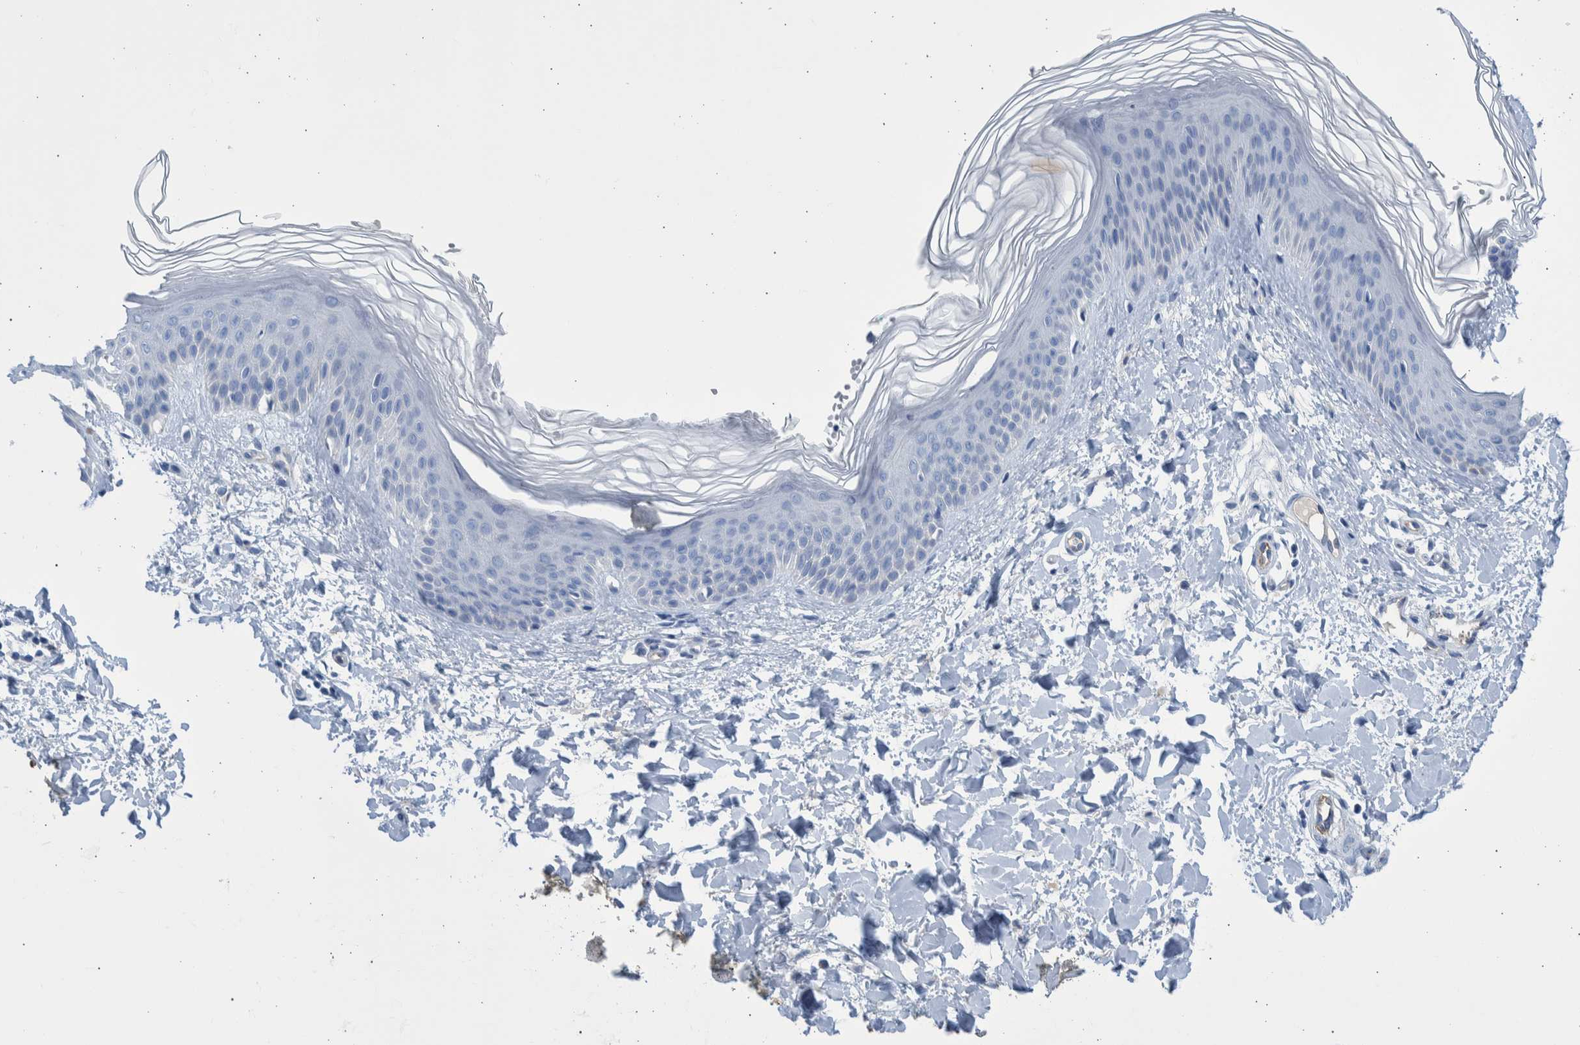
{"staining": {"intensity": "negative", "quantity": "none", "location": "none"}, "tissue": "skin", "cell_type": "Fibroblasts", "image_type": "normal", "snomed": [{"axis": "morphology", "description": "Normal tissue, NOS"}, {"axis": "morphology", "description": "Malignant melanoma, Metastatic site"}, {"axis": "topography", "description": "Skin"}], "caption": "Protein analysis of benign skin displays no significant staining in fibroblasts. (DAB immunohistochemistry (IHC) with hematoxylin counter stain).", "gene": "SLC34A3", "patient": {"sex": "male", "age": 41}}